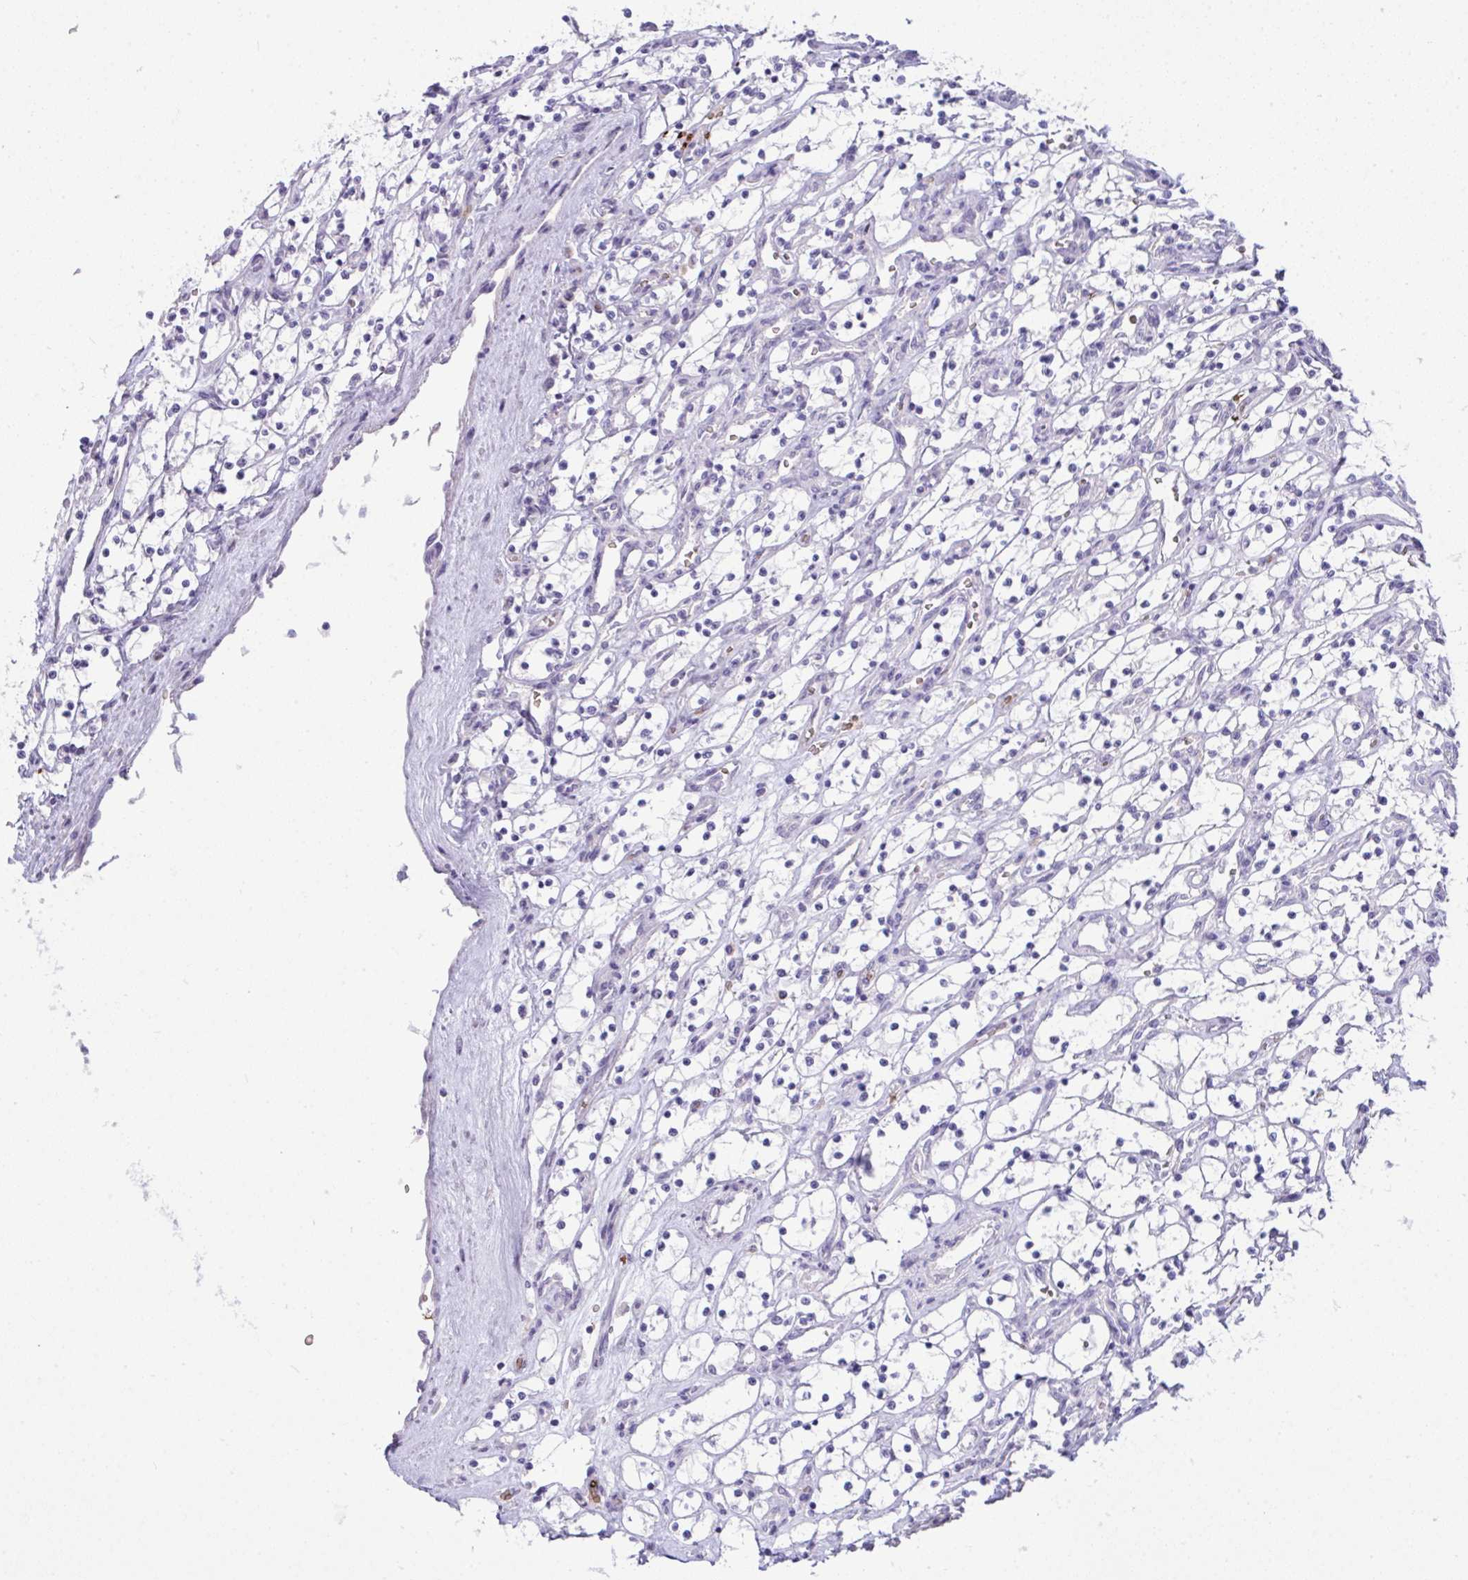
{"staining": {"intensity": "negative", "quantity": "none", "location": "none"}, "tissue": "renal cancer", "cell_type": "Tumor cells", "image_type": "cancer", "snomed": [{"axis": "morphology", "description": "Adenocarcinoma, NOS"}, {"axis": "topography", "description": "Kidney"}], "caption": "Immunohistochemistry (IHC) image of human renal cancer (adenocarcinoma) stained for a protein (brown), which reveals no expression in tumor cells. (Brightfield microscopy of DAB (3,3'-diaminobenzidine) immunohistochemistry at high magnification).", "gene": "SPTB", "patient": {"sex": "female", "age": 69}}